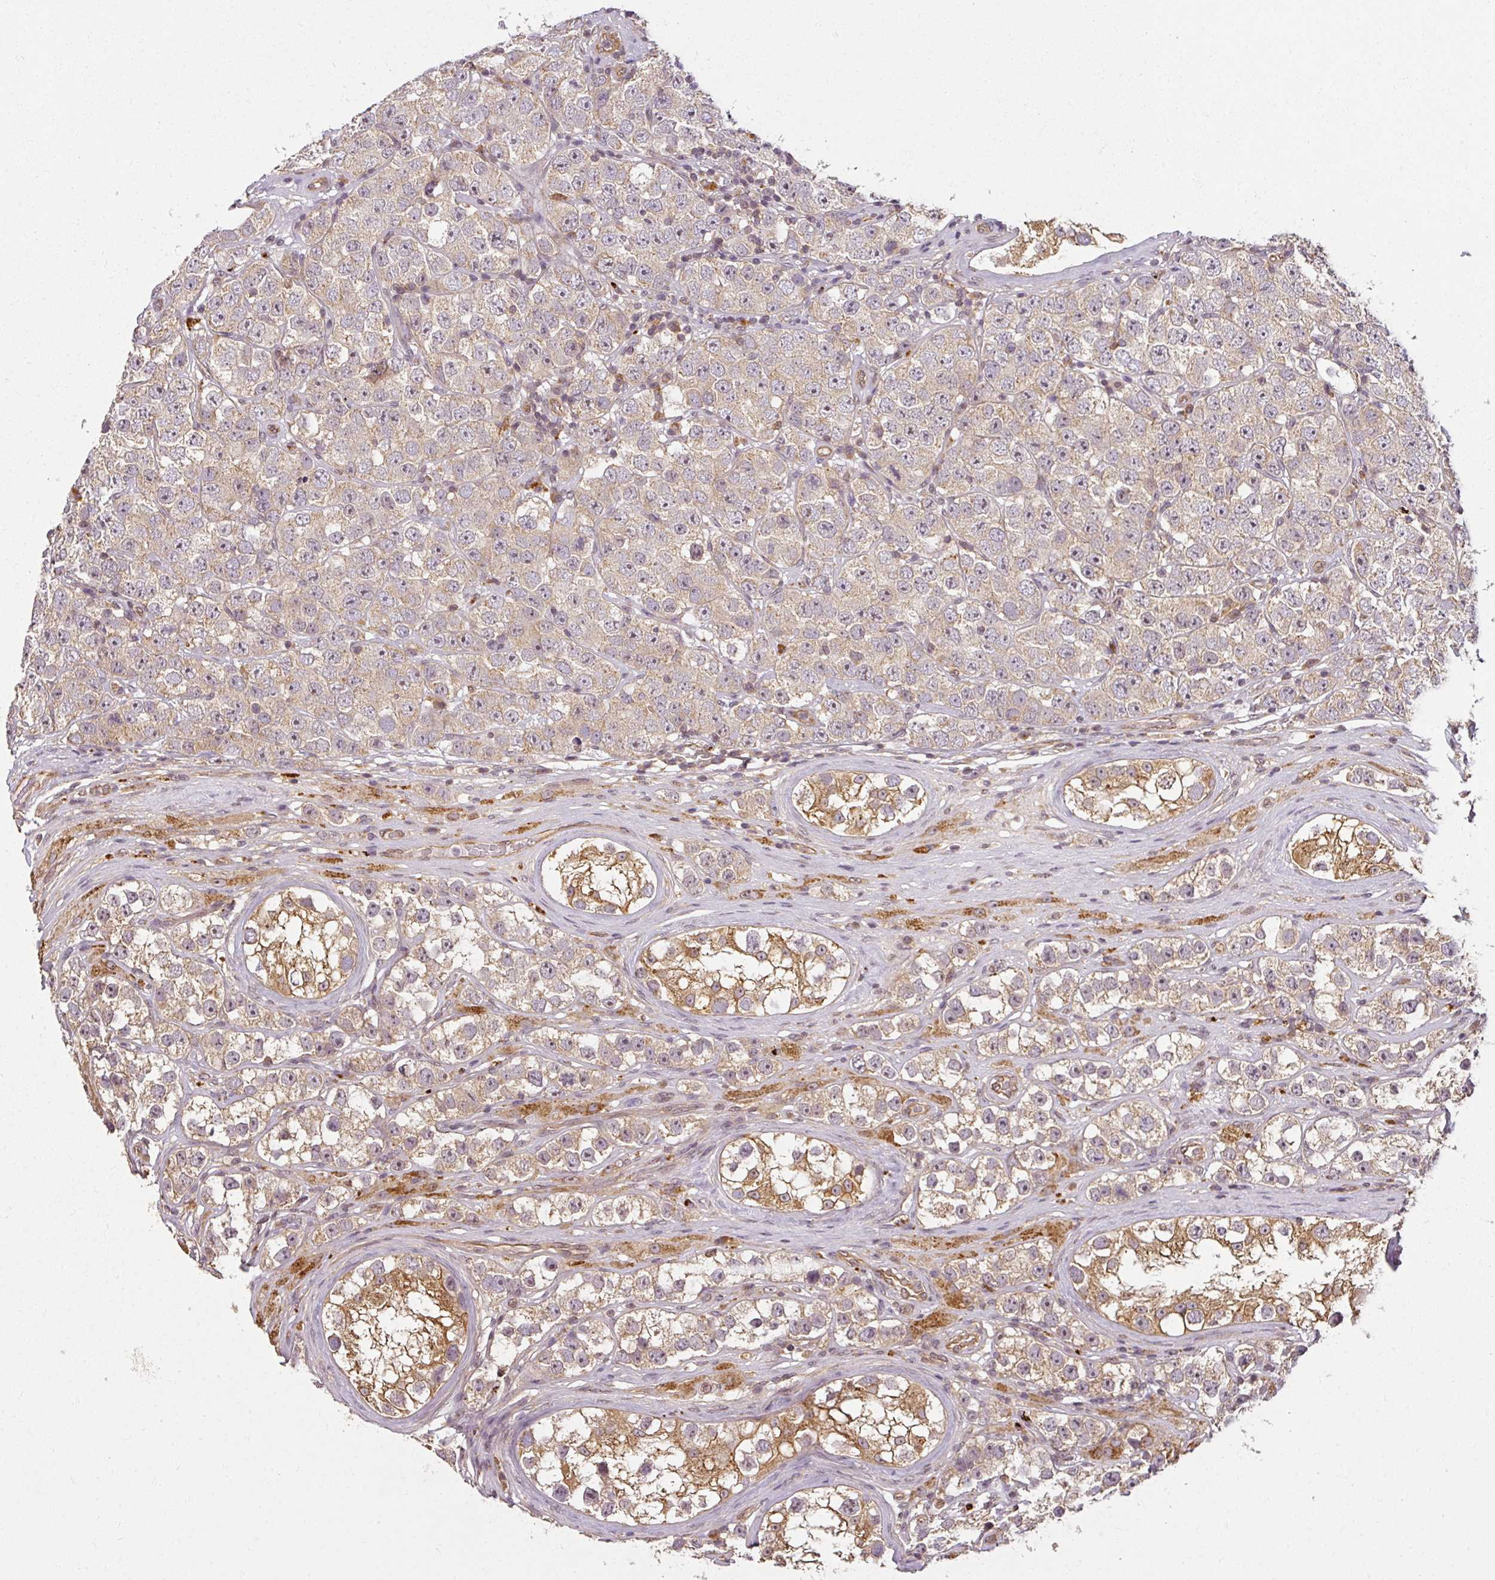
{"staining": {"intensity": "weak", "quantity": "25%-75%", "location": "cytoplasmic/membranous,nuclear"}, "tissue": "testis cancer", "cell_type": "Tumor cells", "image_type": "cancer", "snomed": [{"axis": "morphology", "description": "Seminoma, NOS"}, {"axis": "topography", "description": "Testis"}], "caption": "Immunohistochemistry (IHC) photomicrograph of human seminoma (testis) stained for a protein (brown), which demonstrates low levels of weak cytoplasmic/membranous and nuclear staining in approximately 25%-75% of tumor cells.", "gene": "DIMT1", "patient": {"sex": "male", "age": 28}}